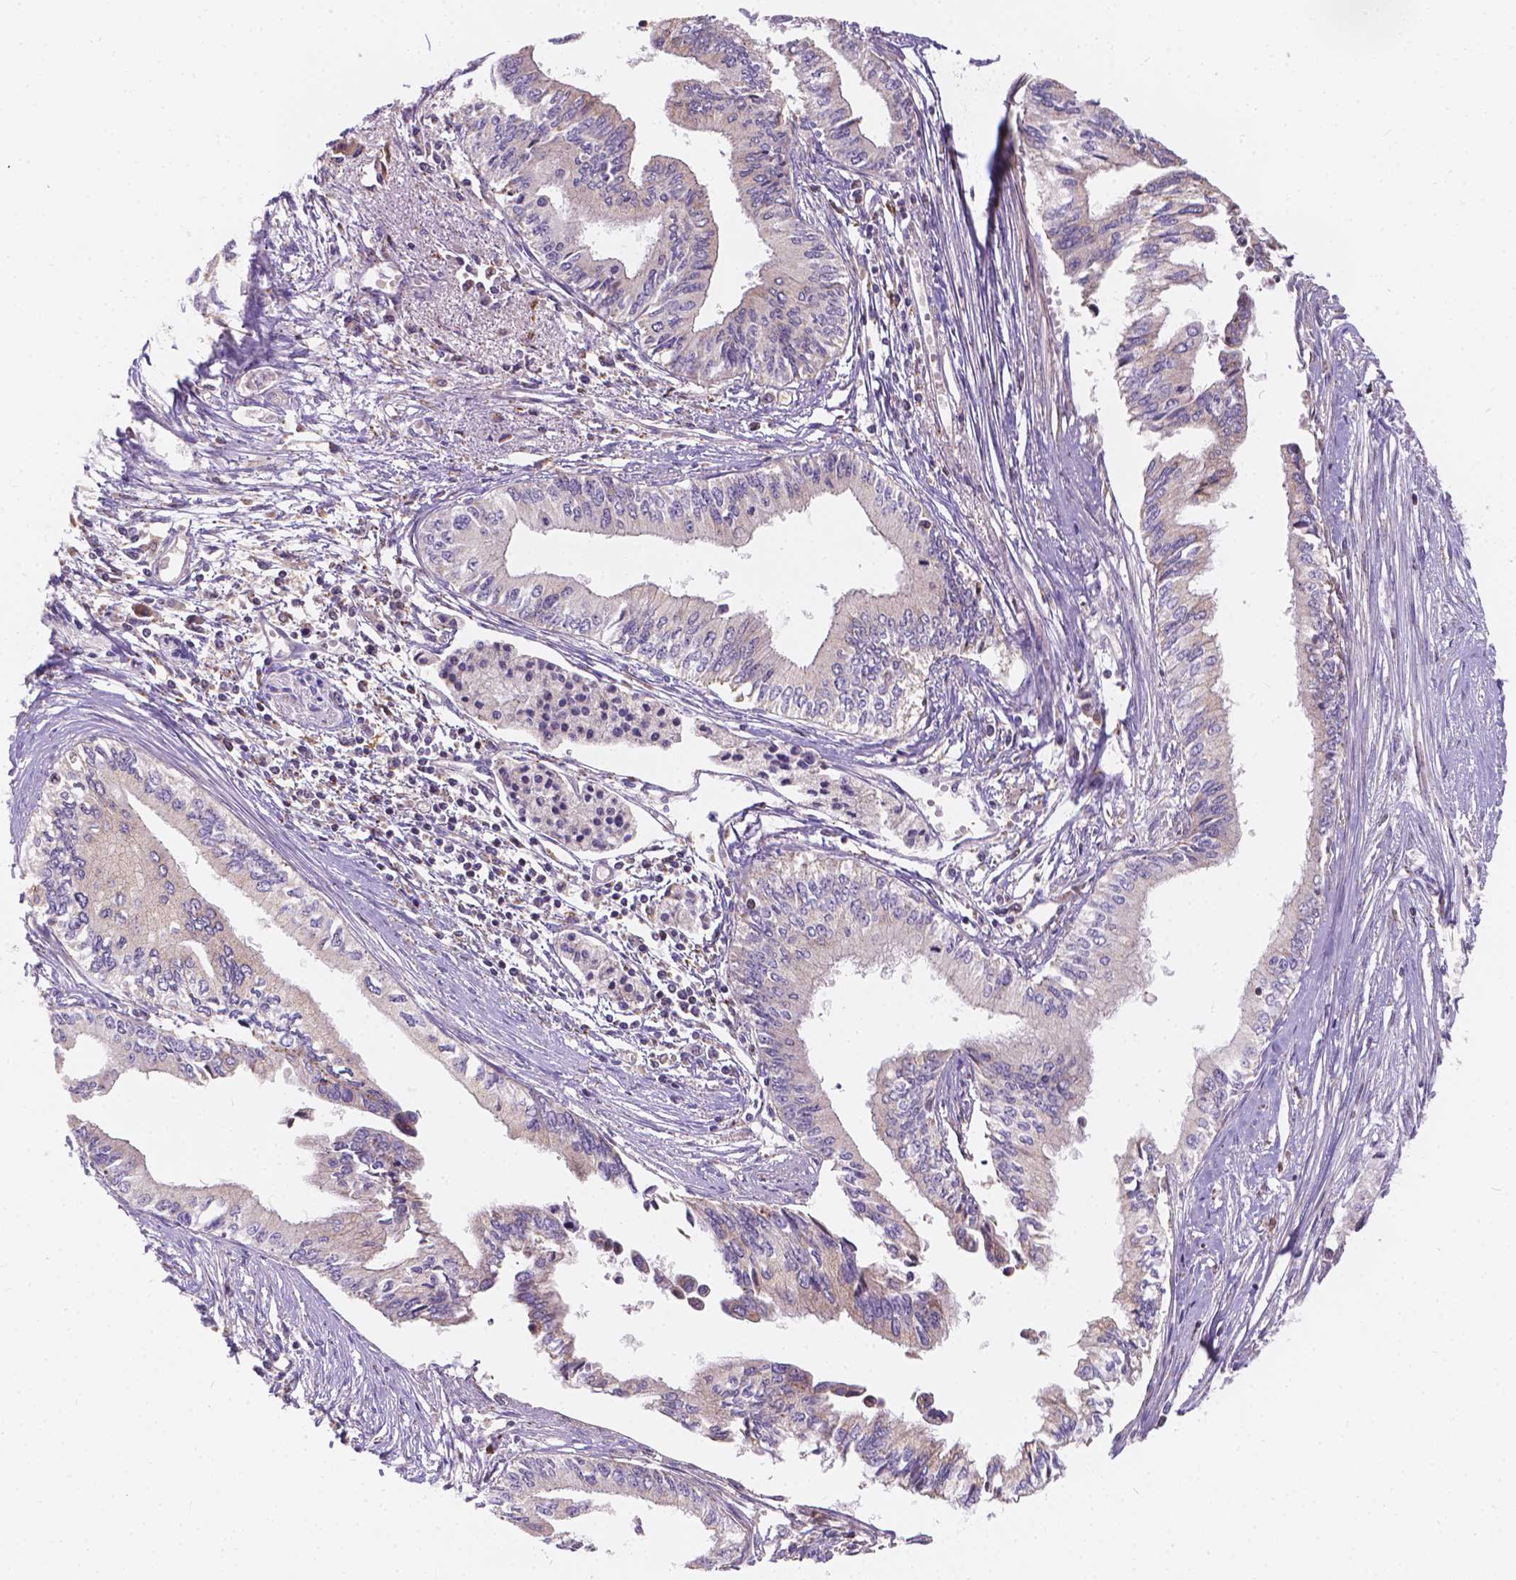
{"staining": {"intensity": "weak", "quantity": "25%-75%", "location": "cytoplasmic/membranous"}, "tissue": "pancreatic cancer", "cell_type": "Tumor cells", "image_type": "cancer", "snomed": [{"axis": "morphology", "description": "Adenocarcinoma, NOS"}, {"axis": "topography", "description": "Pancreas"}], "caption": "Pancreatic cancer tissue displays weak cytoplasmic/membranous positivity in about 25%-75% of tumor cells, visualized by immunohistochemistry.", "gene": "CDK10", "patient": {"sex": "female", "age": 61}}